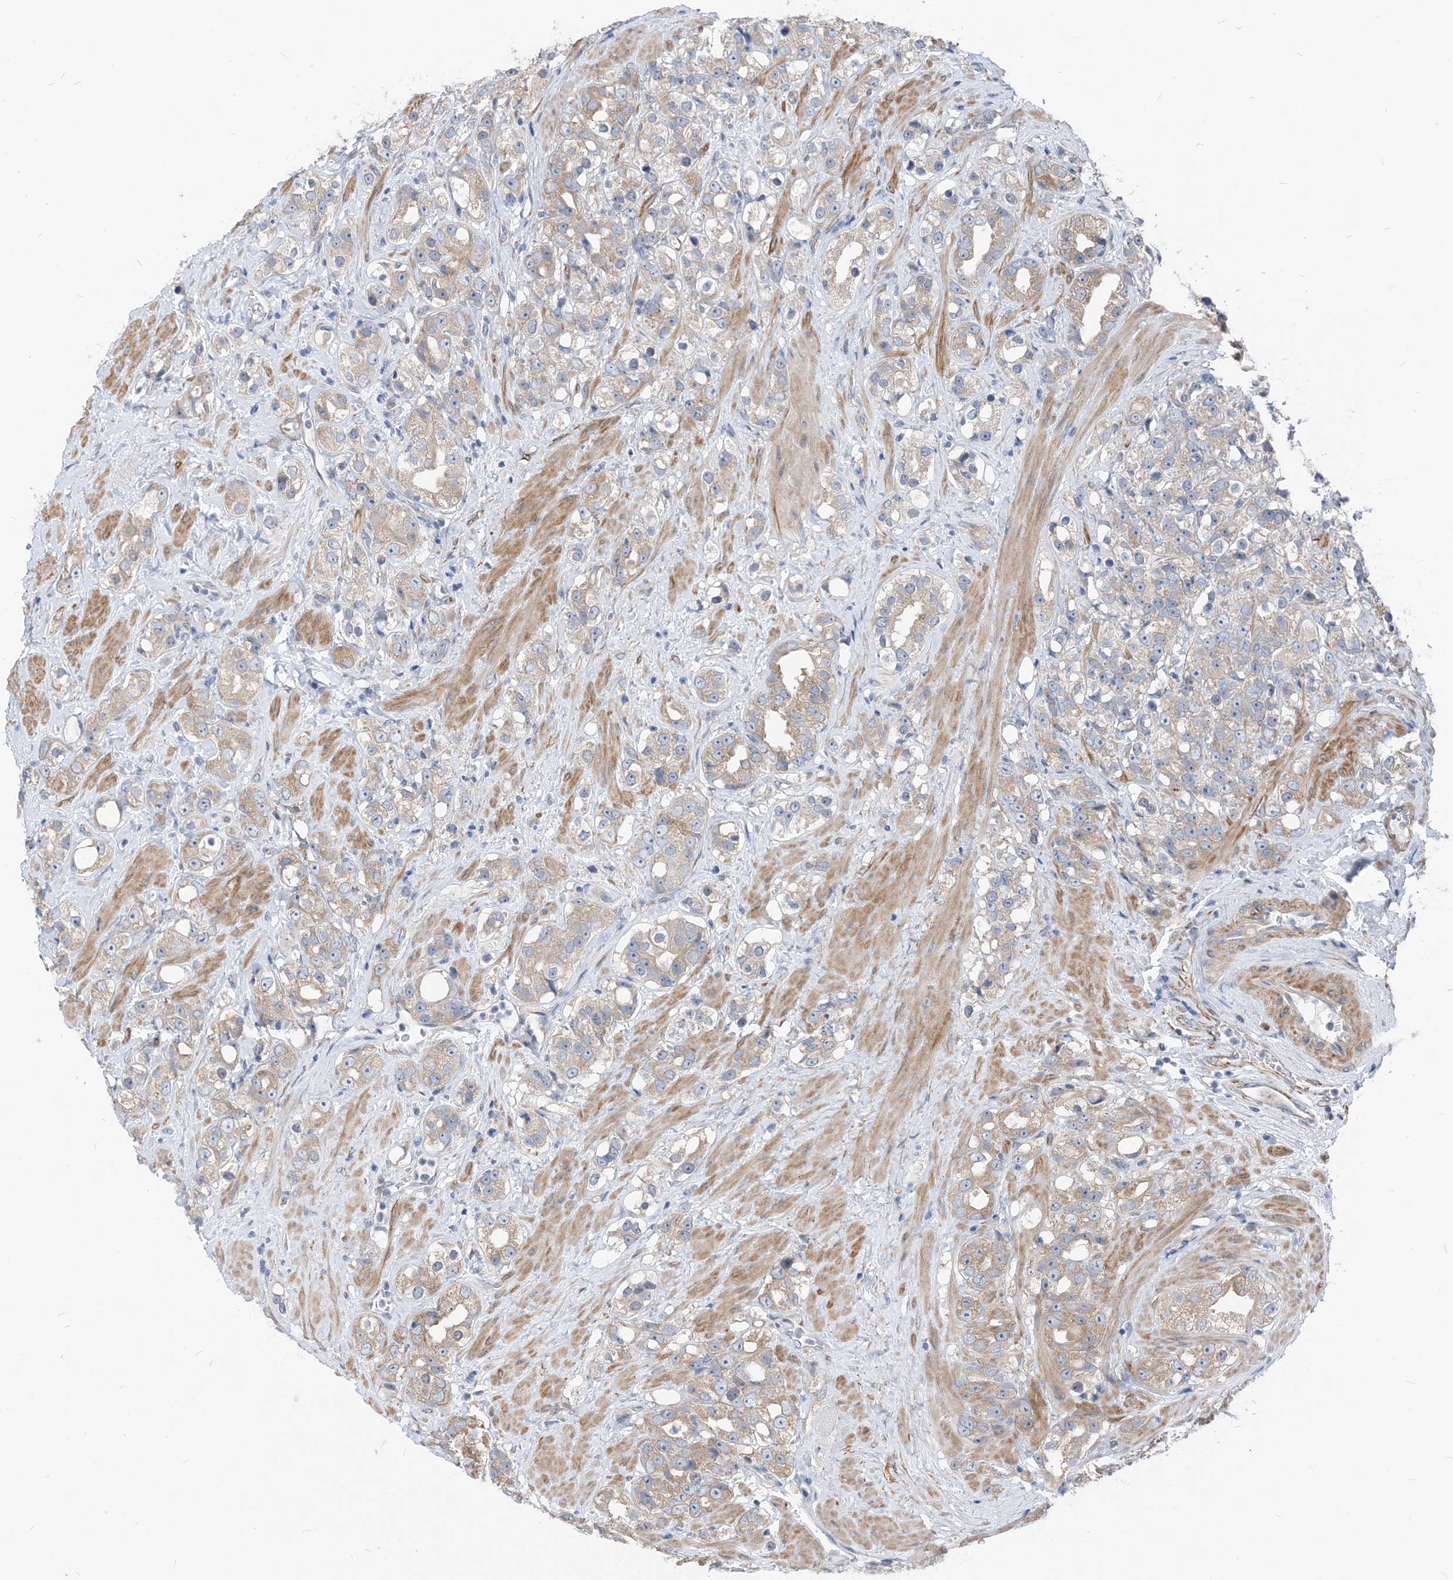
{"staining": {"intensity": "weak", "quantity": "25%-75%", "location": "cytoplasmic/membranous"}, "tissue": "prostate cancer", "cell_type": "Tumor cells", "image_type": "cancer", "snomed": [{"axis": "morphology", "description": "Adenocarcinoma, NOS"}, {"axis": "topography", "description": "Prostate"}], "caption": "The immunohistochemical stain highlights weak cytoplasmic/membranous expression in tumor cells of prostate adenocarcinoma tissue.", "gene": "PLEKHA3", "patient": {"sex": "male", "age": 79}}